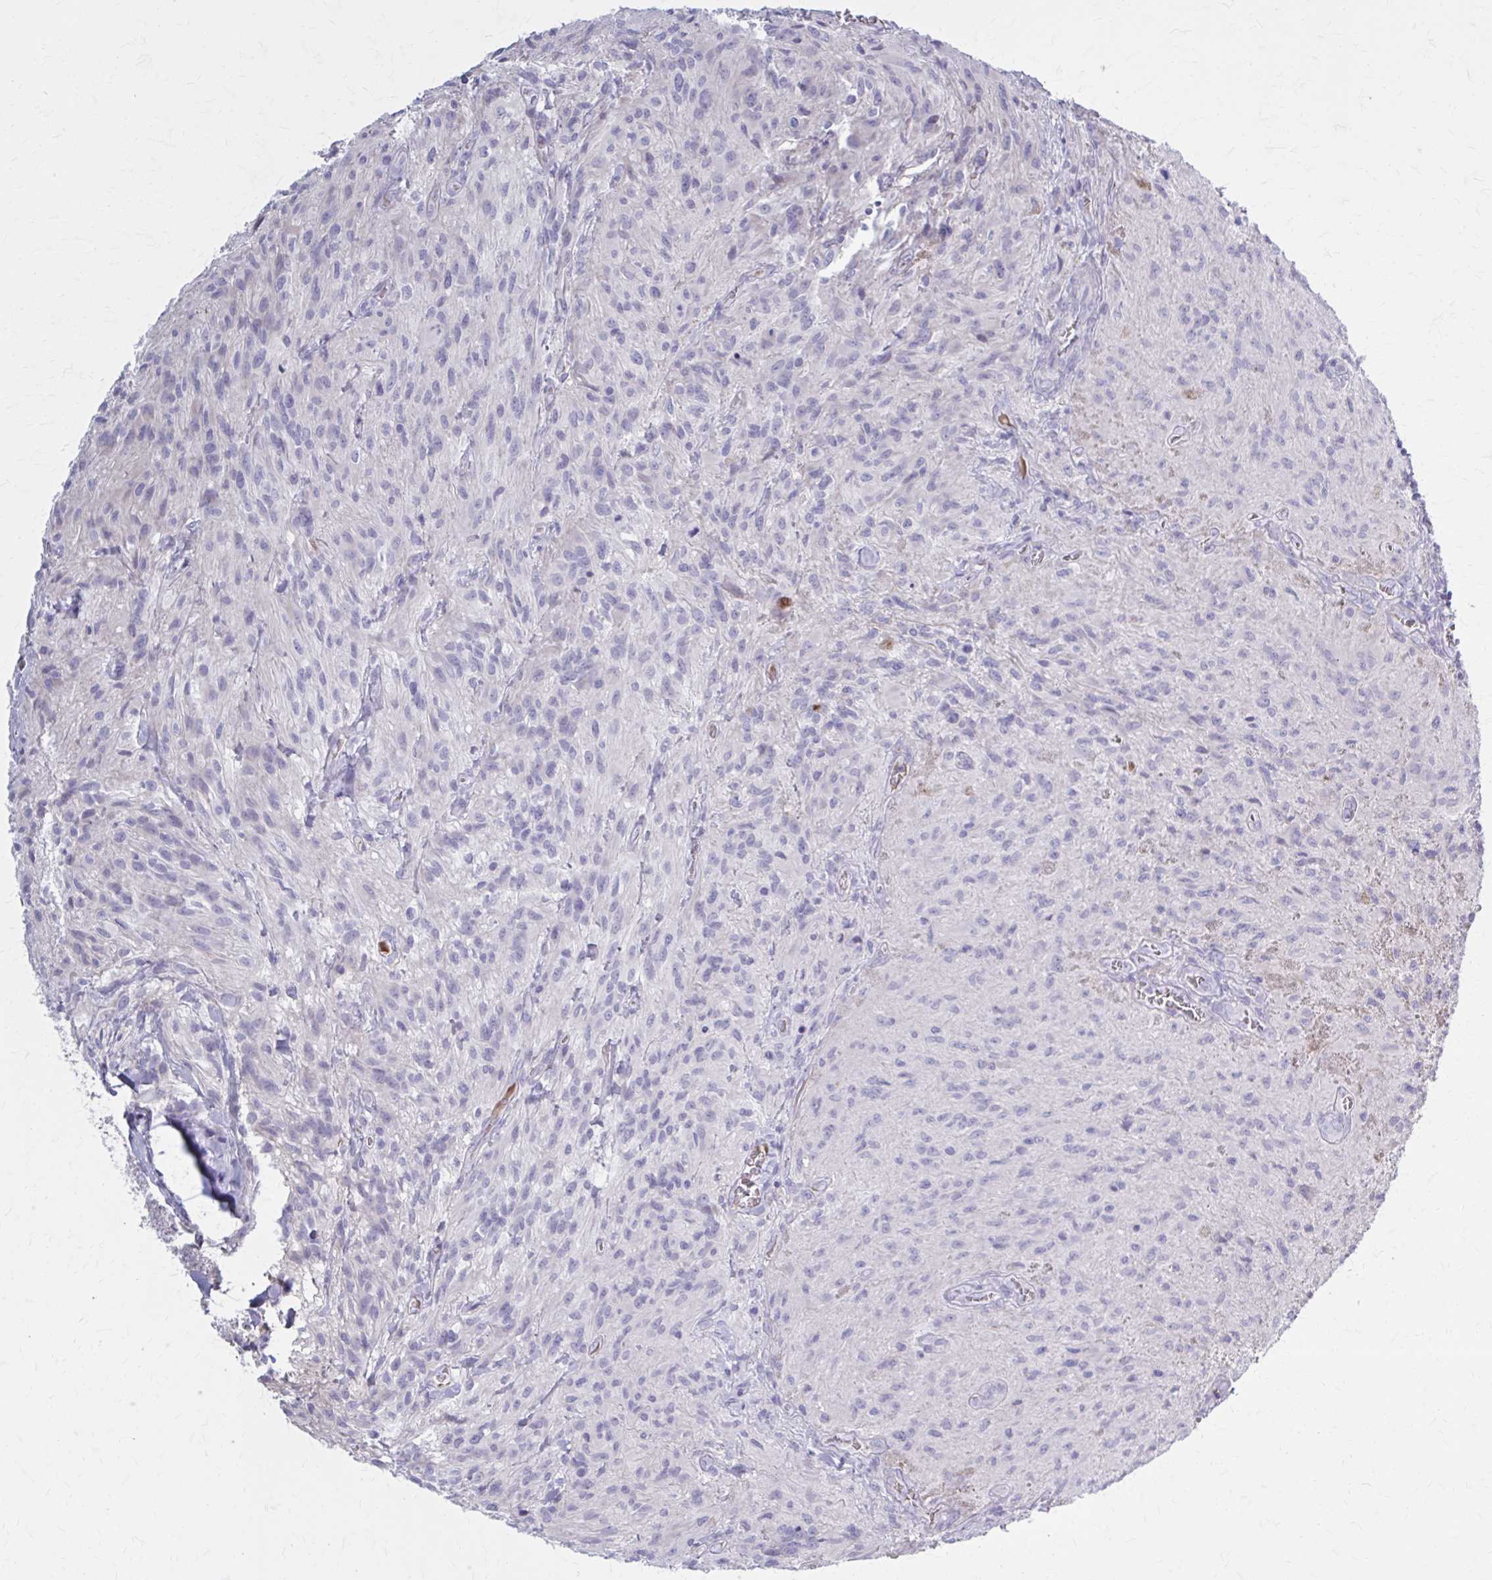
{"staining": {"intensity": "negative", "quantity": "none", "location": "none"}, "tissue": "glioma", "cell_type": "Tumor cells", "image_type": "cancer", "snomed": [{"axis": "morphology", "description": "Glioma, malignant, High grade"}, {"axis": "topography", "description": "Brain"}], "caption": "The histopathology image displays no staining of tumor cells in high-grade glioma (malignant).", "gene": "SERPIND1", "patient": {"sex": "male", "age": 47}}